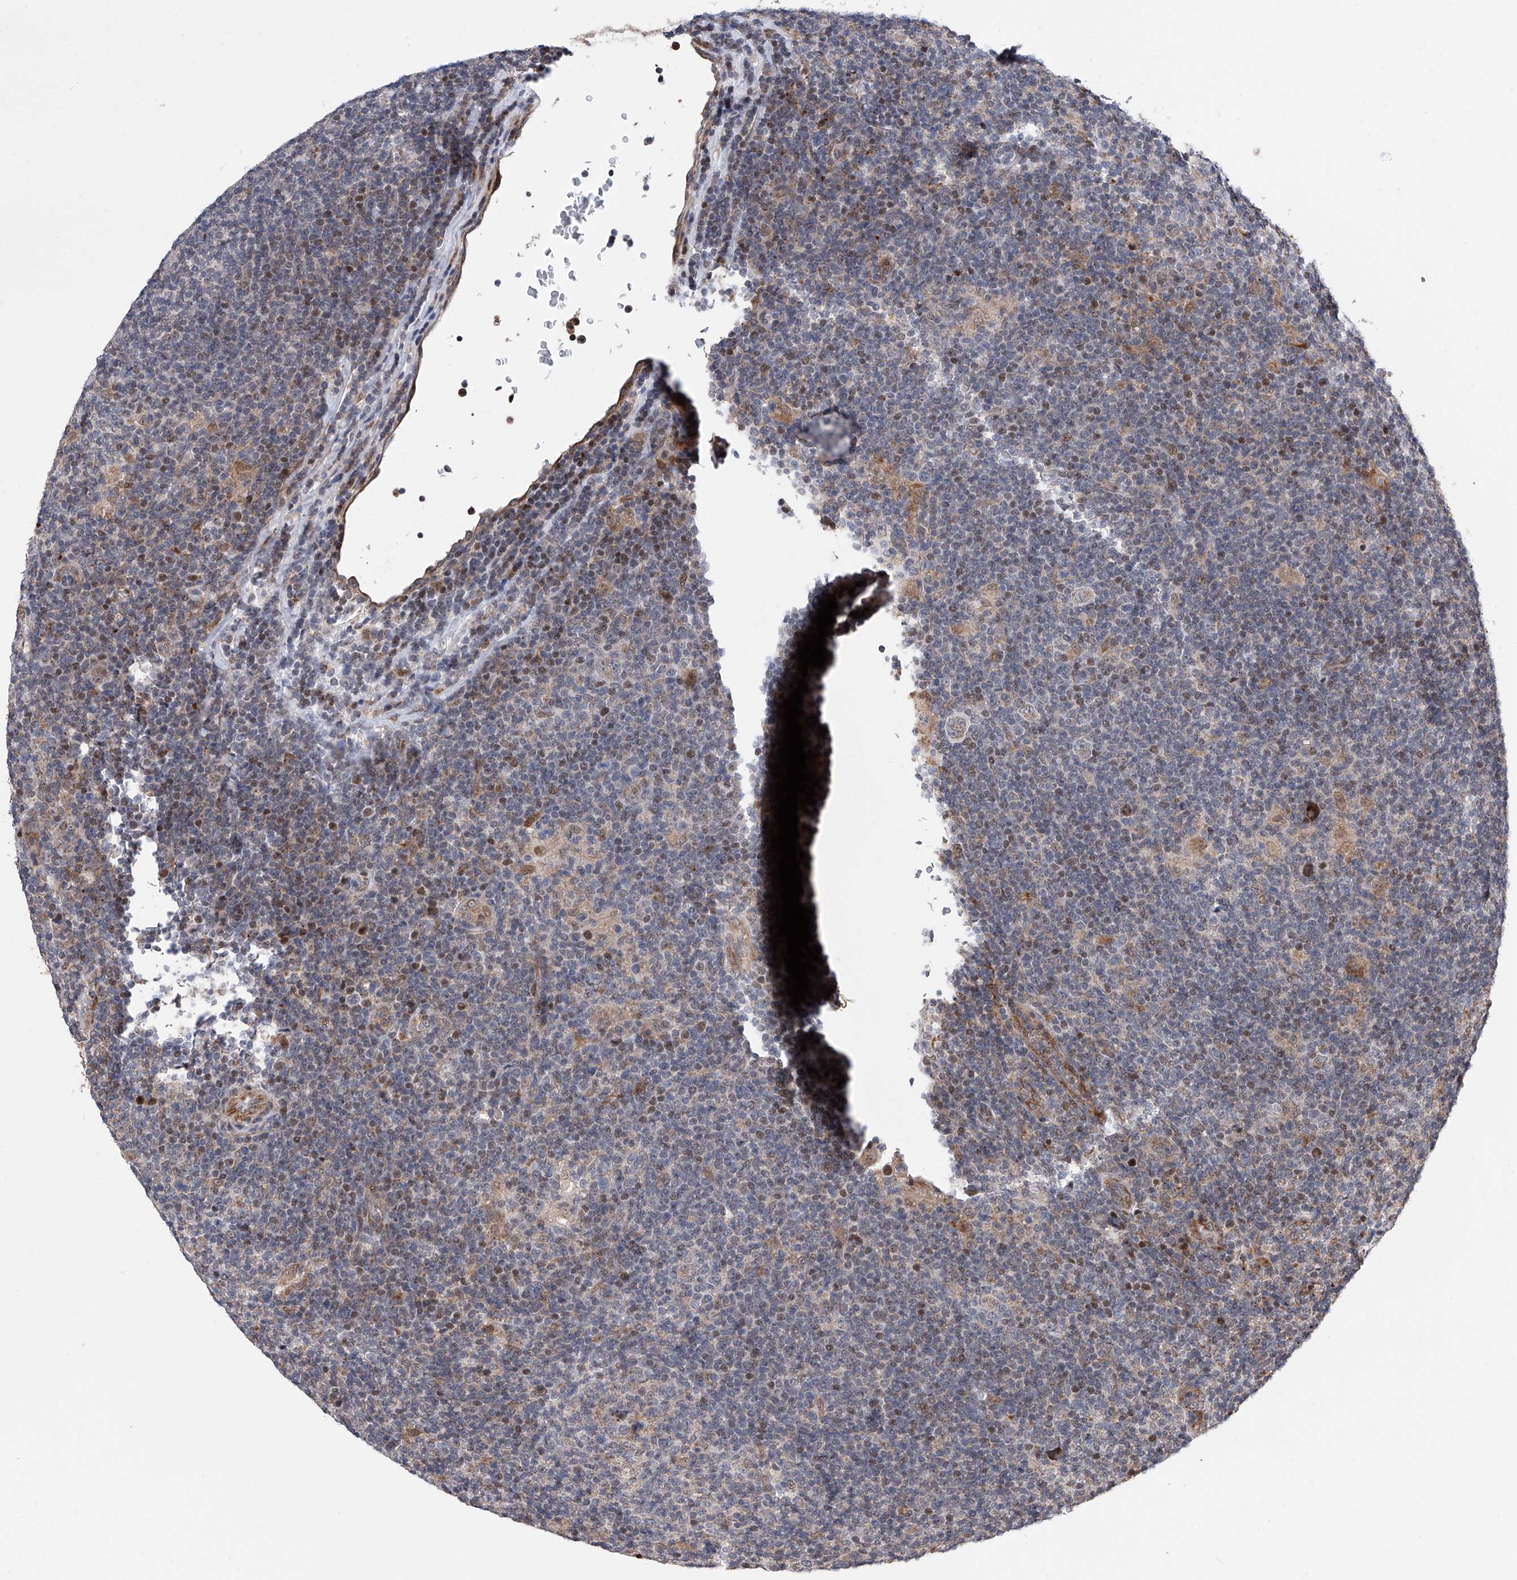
{"staining": {"intensity": "weak", "quantity": "<25%", "location": "cytoplasmic/membranous"}, "tissue": "lymphoma", "cell_type": "Tumor cells", "image_type": "cancer", "snomed": [{"axis": "morphology", "description": "Hodgkin's disease, NOS"}, {"axis": "topography", "description": "Lymph node"}], "caption": "IHC photomicrograph of human Hodgkin's disease stained for a protein (brown), which exhibits no staining in tumor cells. (Brightfield microscopy of DAB (3,3'-diaminobenzidine) immunohistochemistry (IHC) at high magnification).", "gene": "FARP2", "patient": {"sex": "female", "age": 57}}